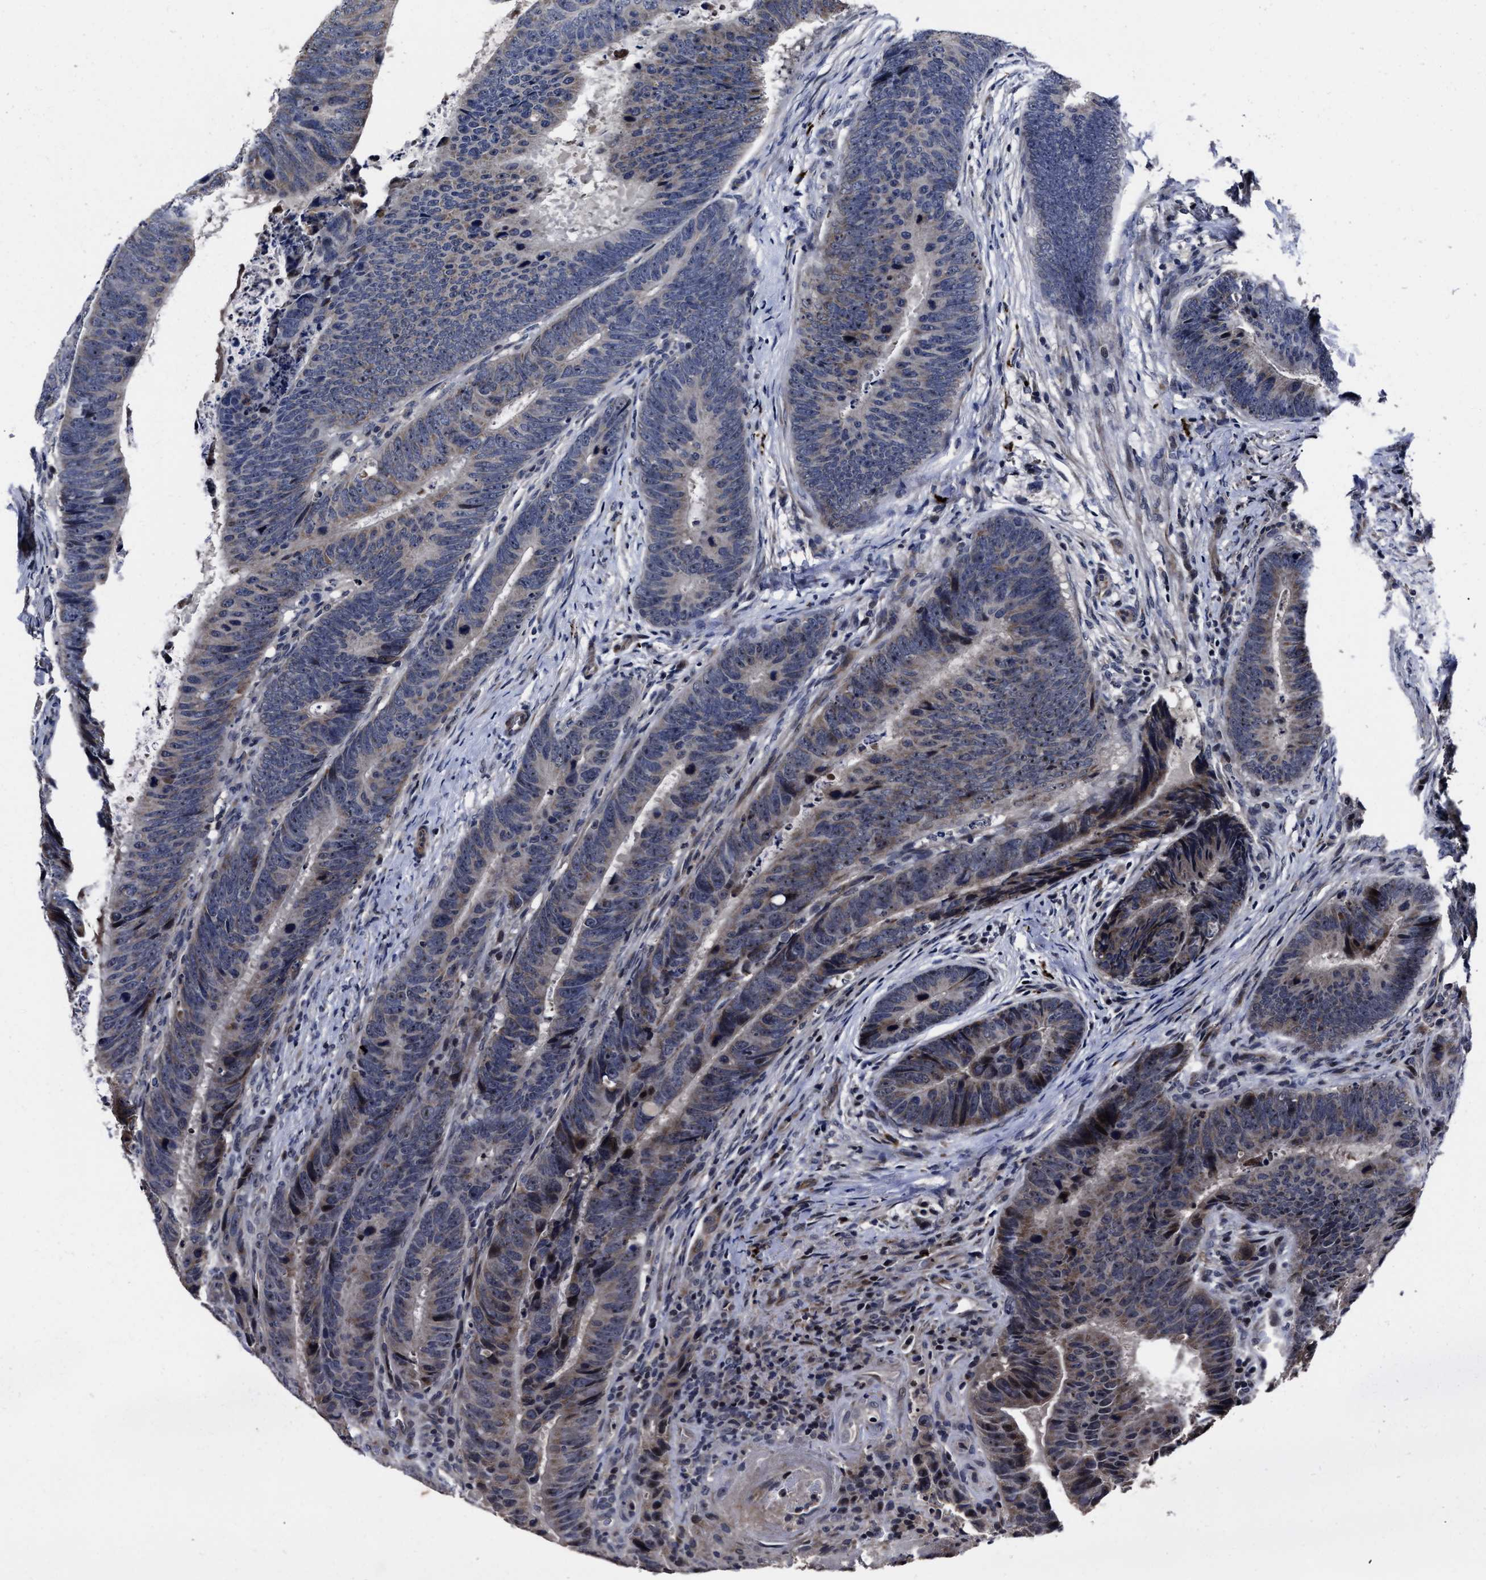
{"staining": {"intensity": "strong", "quantity": "<25%", "location": "nuclear"}, "tissue": "colorectal cancer", "cell_type": "Tumor cells", "image_type": "cancer", "snomed": [{"axis": "morphology", "description": "Adenocarcinoma, NOS"}, {"axis": "topography", "description": "Colon"}], "caption": "This histopathology image displays immunohistochemistry (IHC) staining of human colorectal adenocarcinoma, with medium strong nuclear expression in approximately <25% of tumor cells.", "gene": "RSBN1L", "patient": {"sex": "male", "age": 56}}